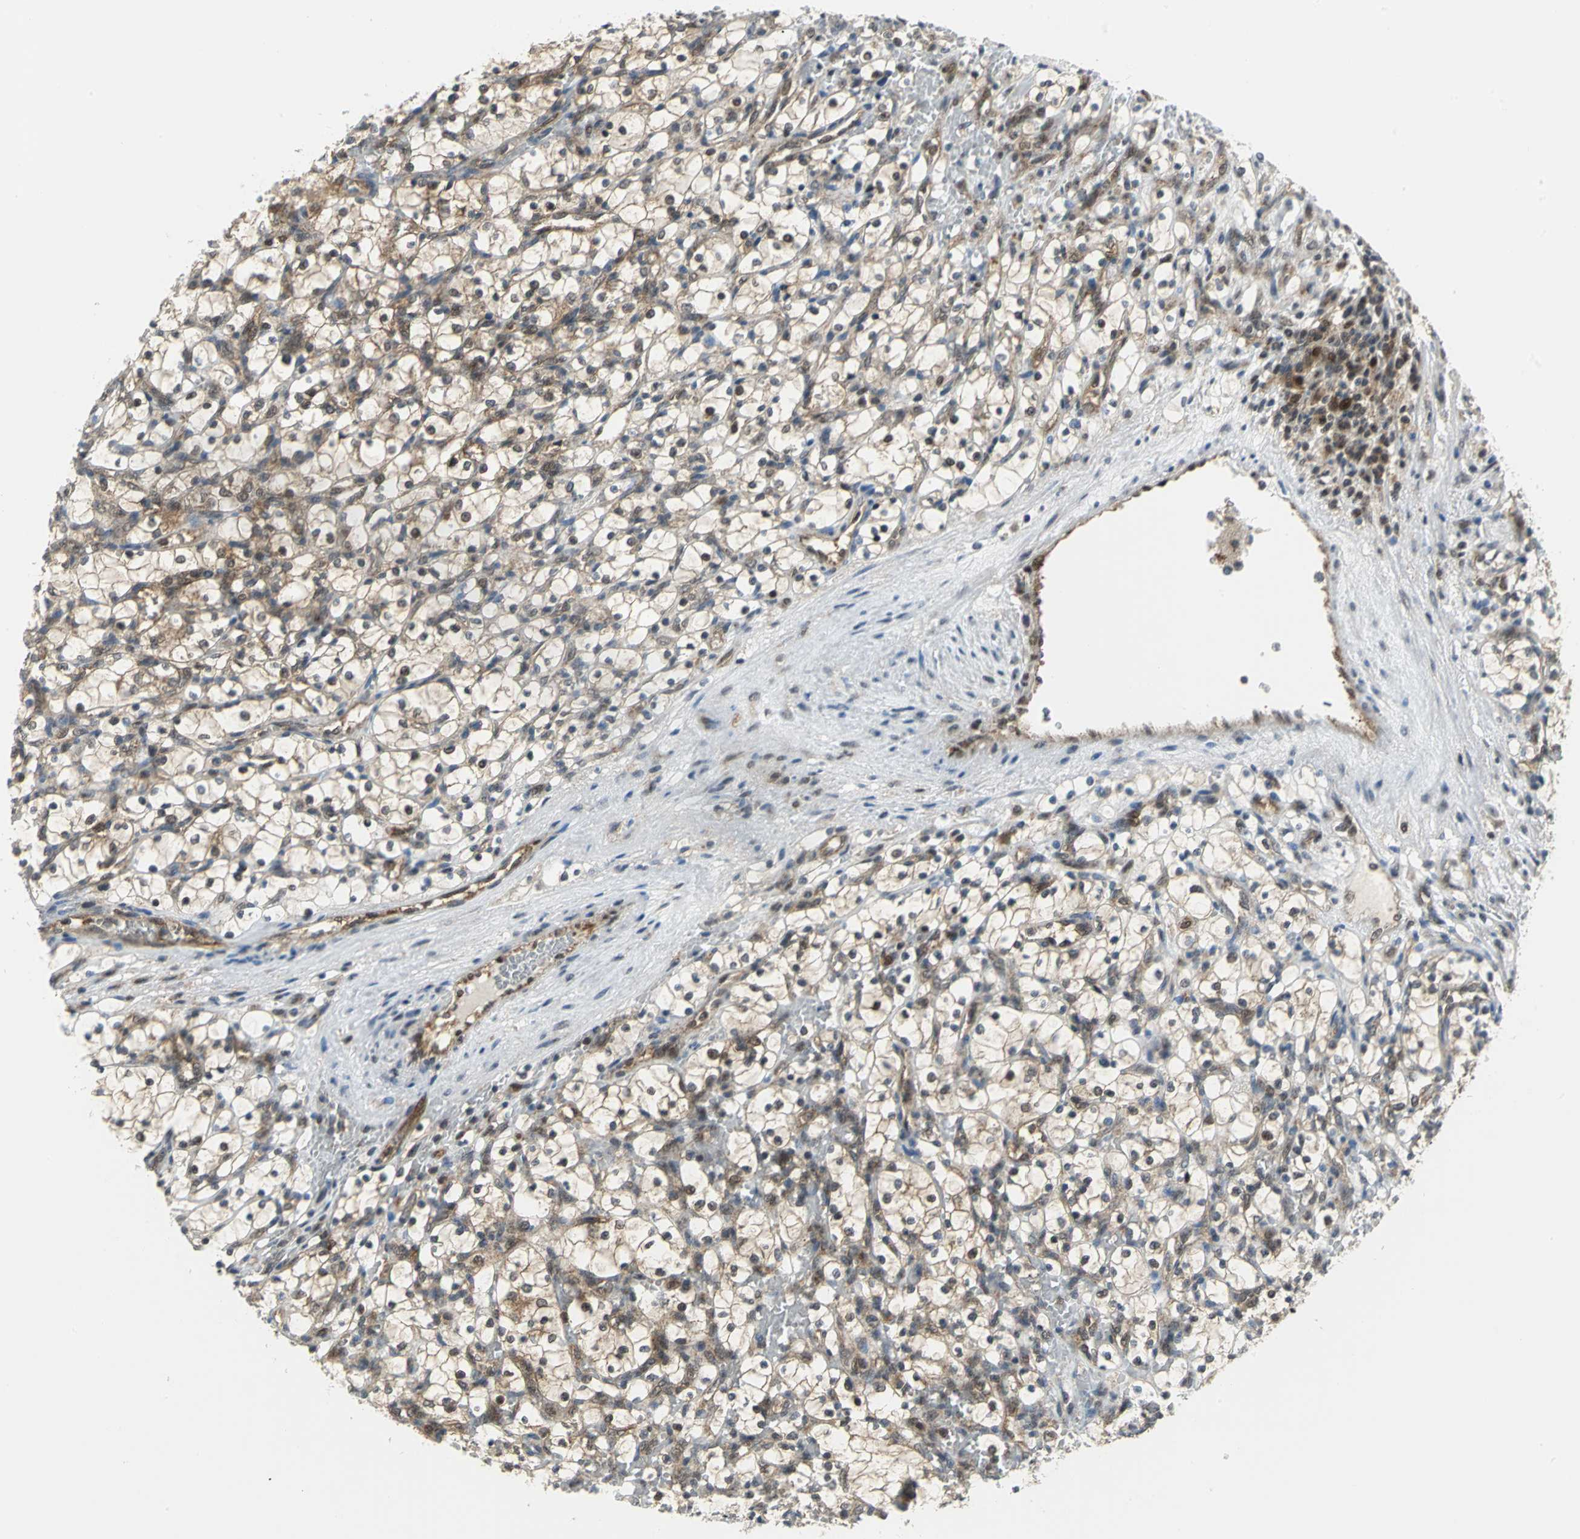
{"staining": {"intensity": "moderate", "quantity": "25%-75%", "location": "cytoplasmic/membranous,nuclear"}, "tissue": "renal cancer", "cell_type": "Tumor cells", "image_type": "cancer", "snomed": [{"axis": "morphology", "description": "Adenocarcinoma, NOS"}, {"axis": "topography", "description": "Kidney"}], "caption": "Tumor cells exhibit moderate cytoplasmic/membranous and nuclear staining in about 25%-75% of cells in renal cancer.", "gene": "PSMA4", "patient": {"sex": "female", "age": 69}}